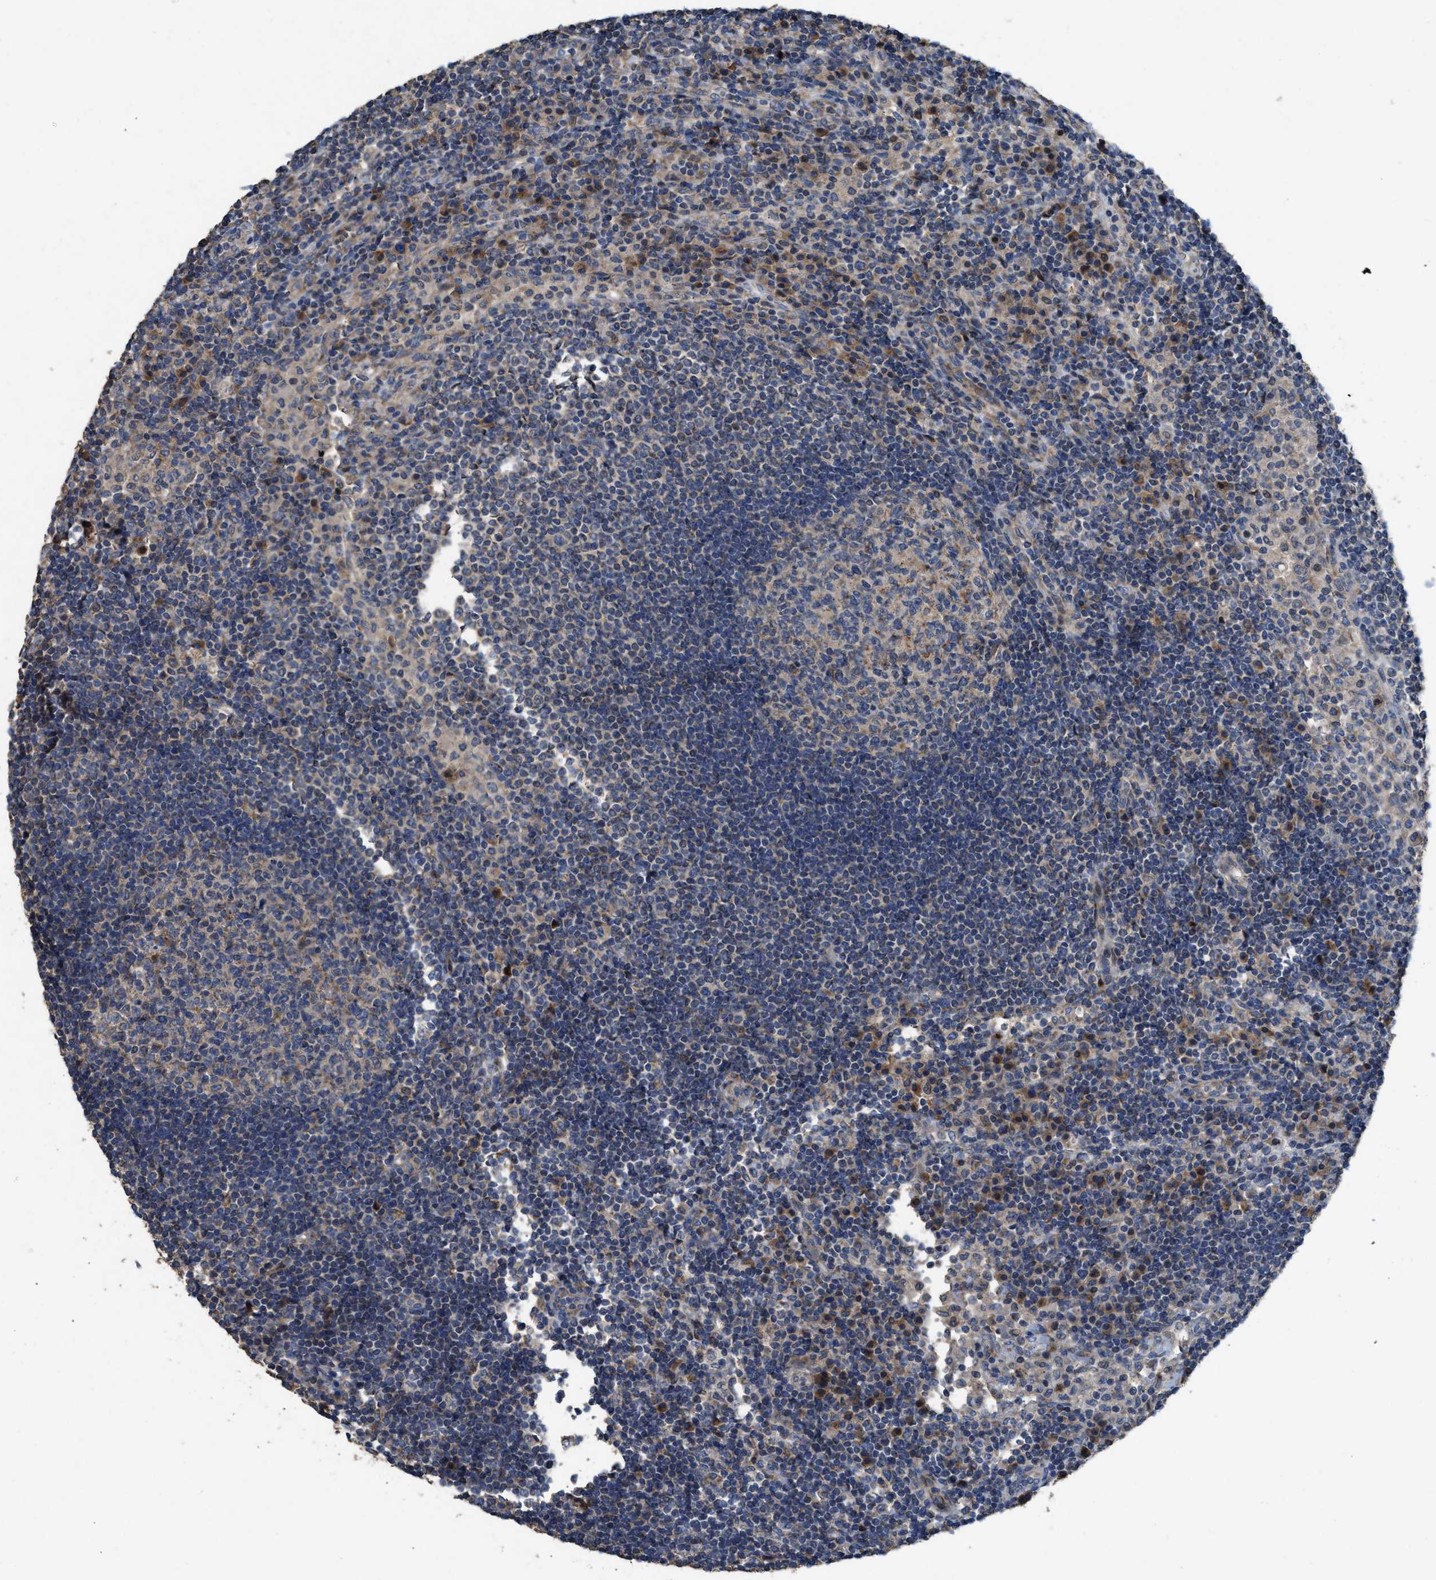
{"staining": {"intensity": "moderate", "quantity": "<25%", "location": "cytoplasmic/membranous"}, "tissue": "lymph node", "cell_type": "Germinal center cells", "image_type": "normal", "snomed": [{"axis": "morphology", "description": "Normal tissue, NOS"}, {"axis": "topography", "description": "Lymph node"}], "caption": "Immunohistochemical staining of unremarkable human lymph node demonstrates low levels of moderate cytoplasmic/membranous staining in approximately <25% of germinal center cells. The staining was performed using DAB, with brown indicating positive protein expression. Nuclei are stained blue with hematoxylin.", "gene": "TMEM150A", "patient": {"sex": "female", "age": 53}}